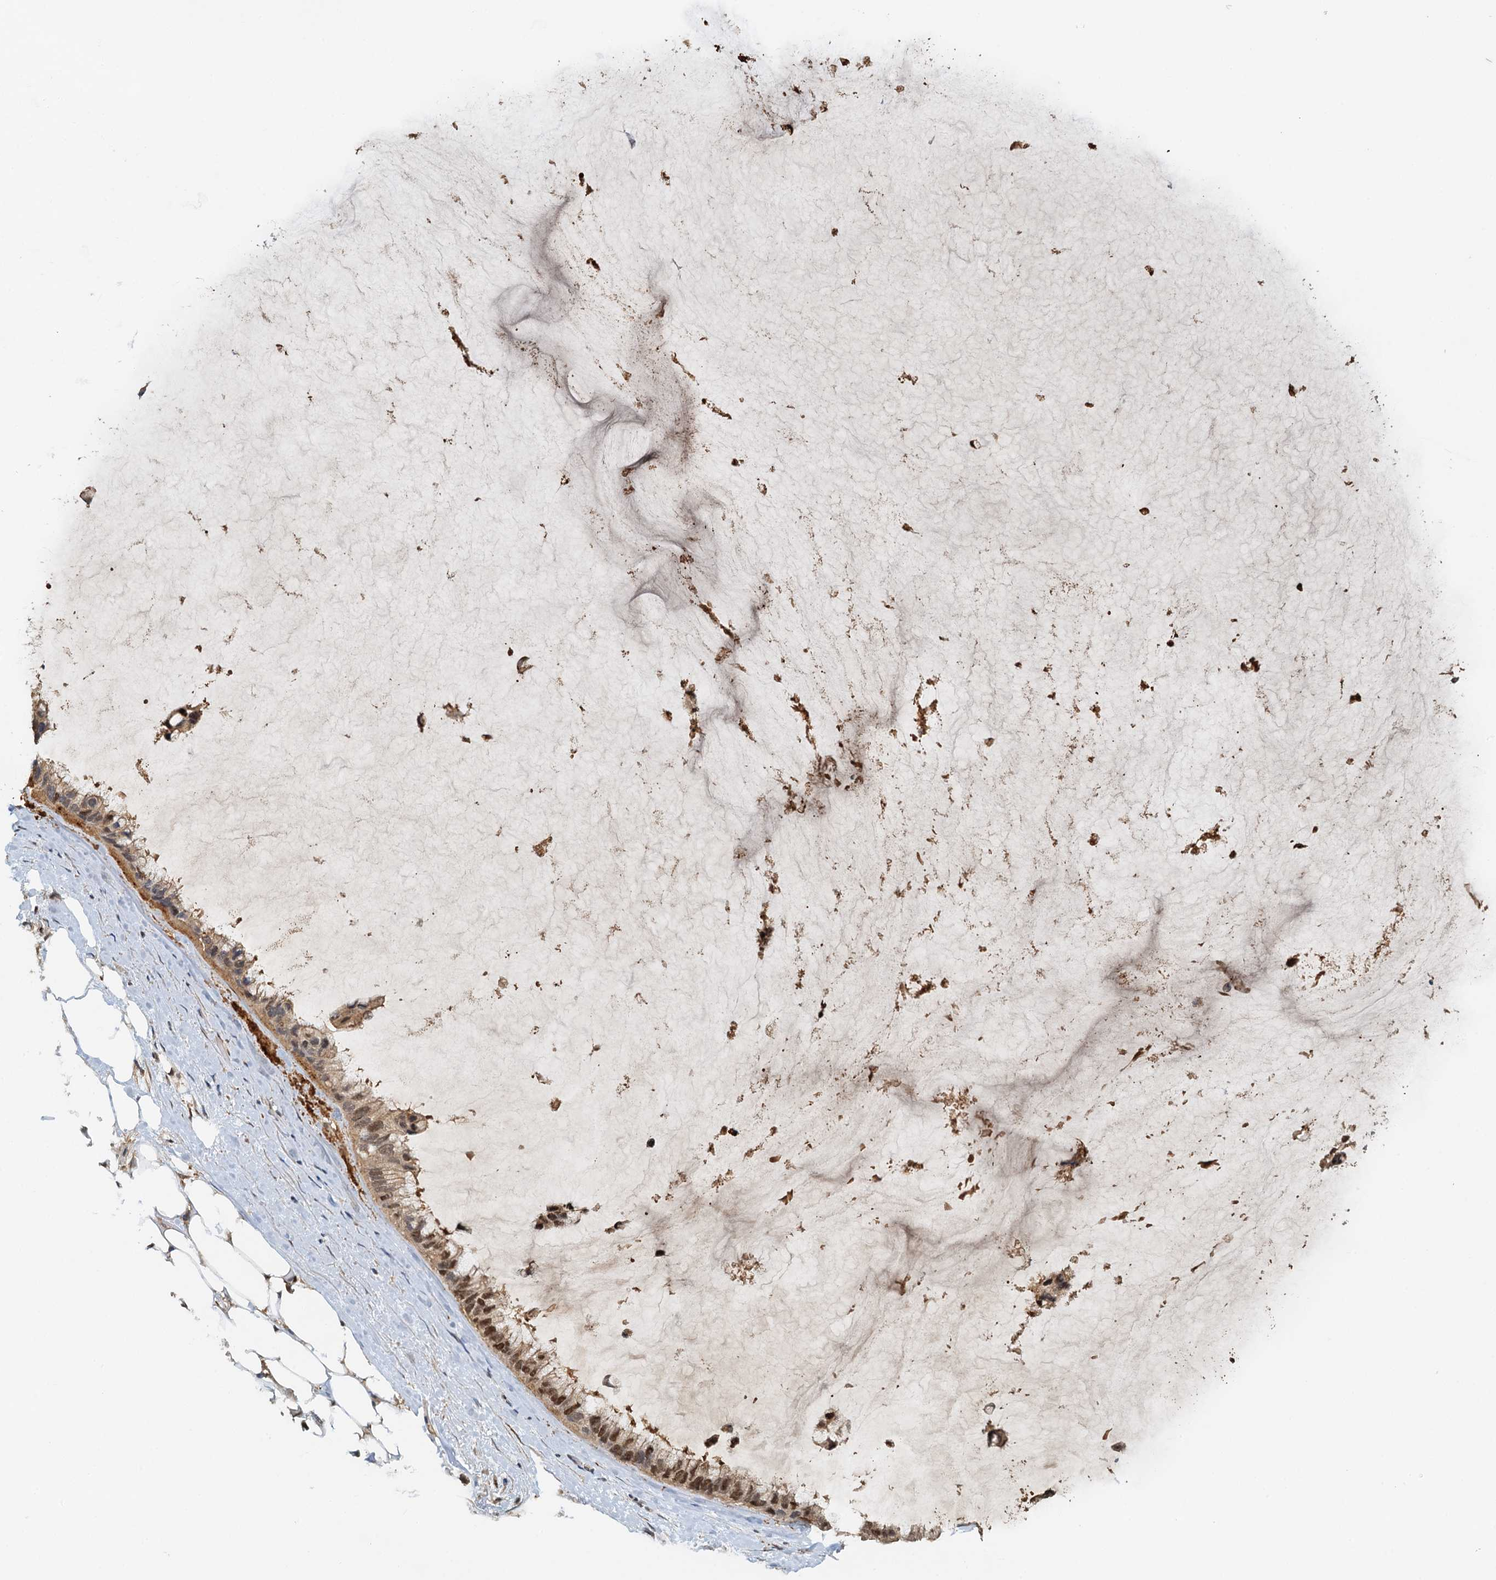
{"staining": {"intensity": "moderate", "quantity": "25%-75%", "location": "nuclear"}, "tissue": "ovarian cancer", "cell_type": "Tumor cells", "image_type": "cancer", "snomed": [{"axis": "morphology", "description": "Cystadenocarcinoma, mucinous, NOS"}, {"axis": "topography", "description": "Ovary"}], "caption": "Immunohistochemistry (DAB (3,3'-diaminobenzidine)) staining of mucinous cystadenocarcinoma (ovarian) displays moderate nuclear protein positivity in about 25%-75% of tumor cells.", "gene": "UBL7", "patient": {"sex": "female", "age": 39}}